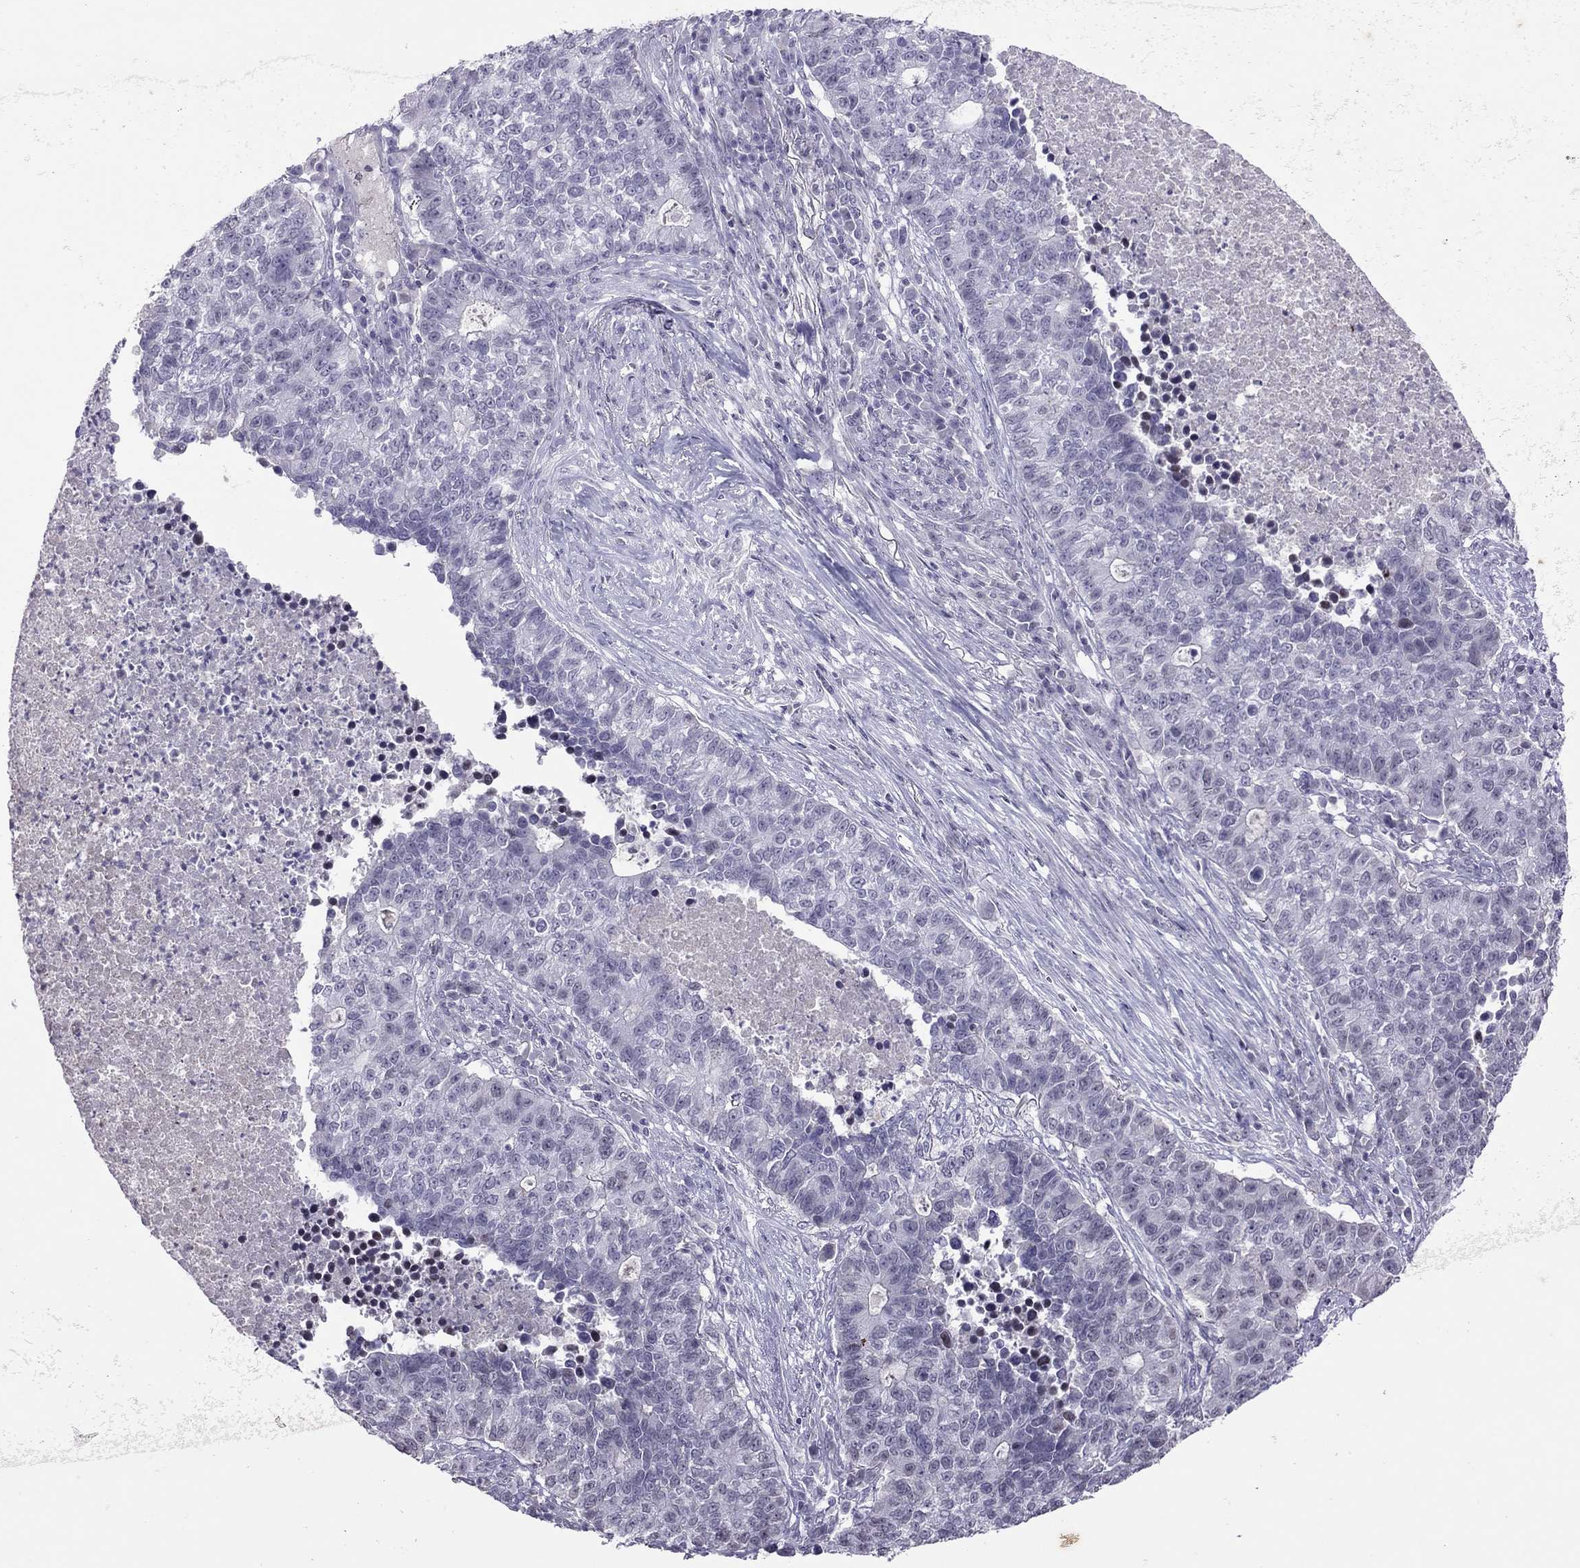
{"staining": {"intensity": "negative", "quantity": "none", "location": "none"}, "tissue": "lung cancer", "cell_type": "Tumor cells", "image_type": "cancer", "snomed": [{"axis": "morphology", "description": "Adenocarcinoma, NOS"}, {"axis": "topography", "description": "Lung"}], "caption": "This is an IHC micrograph of human lung adenocarcinoma. There is no expression in tumor cells.", "gene": "JHY", "patient": {"sex": "male", "age": 57}}